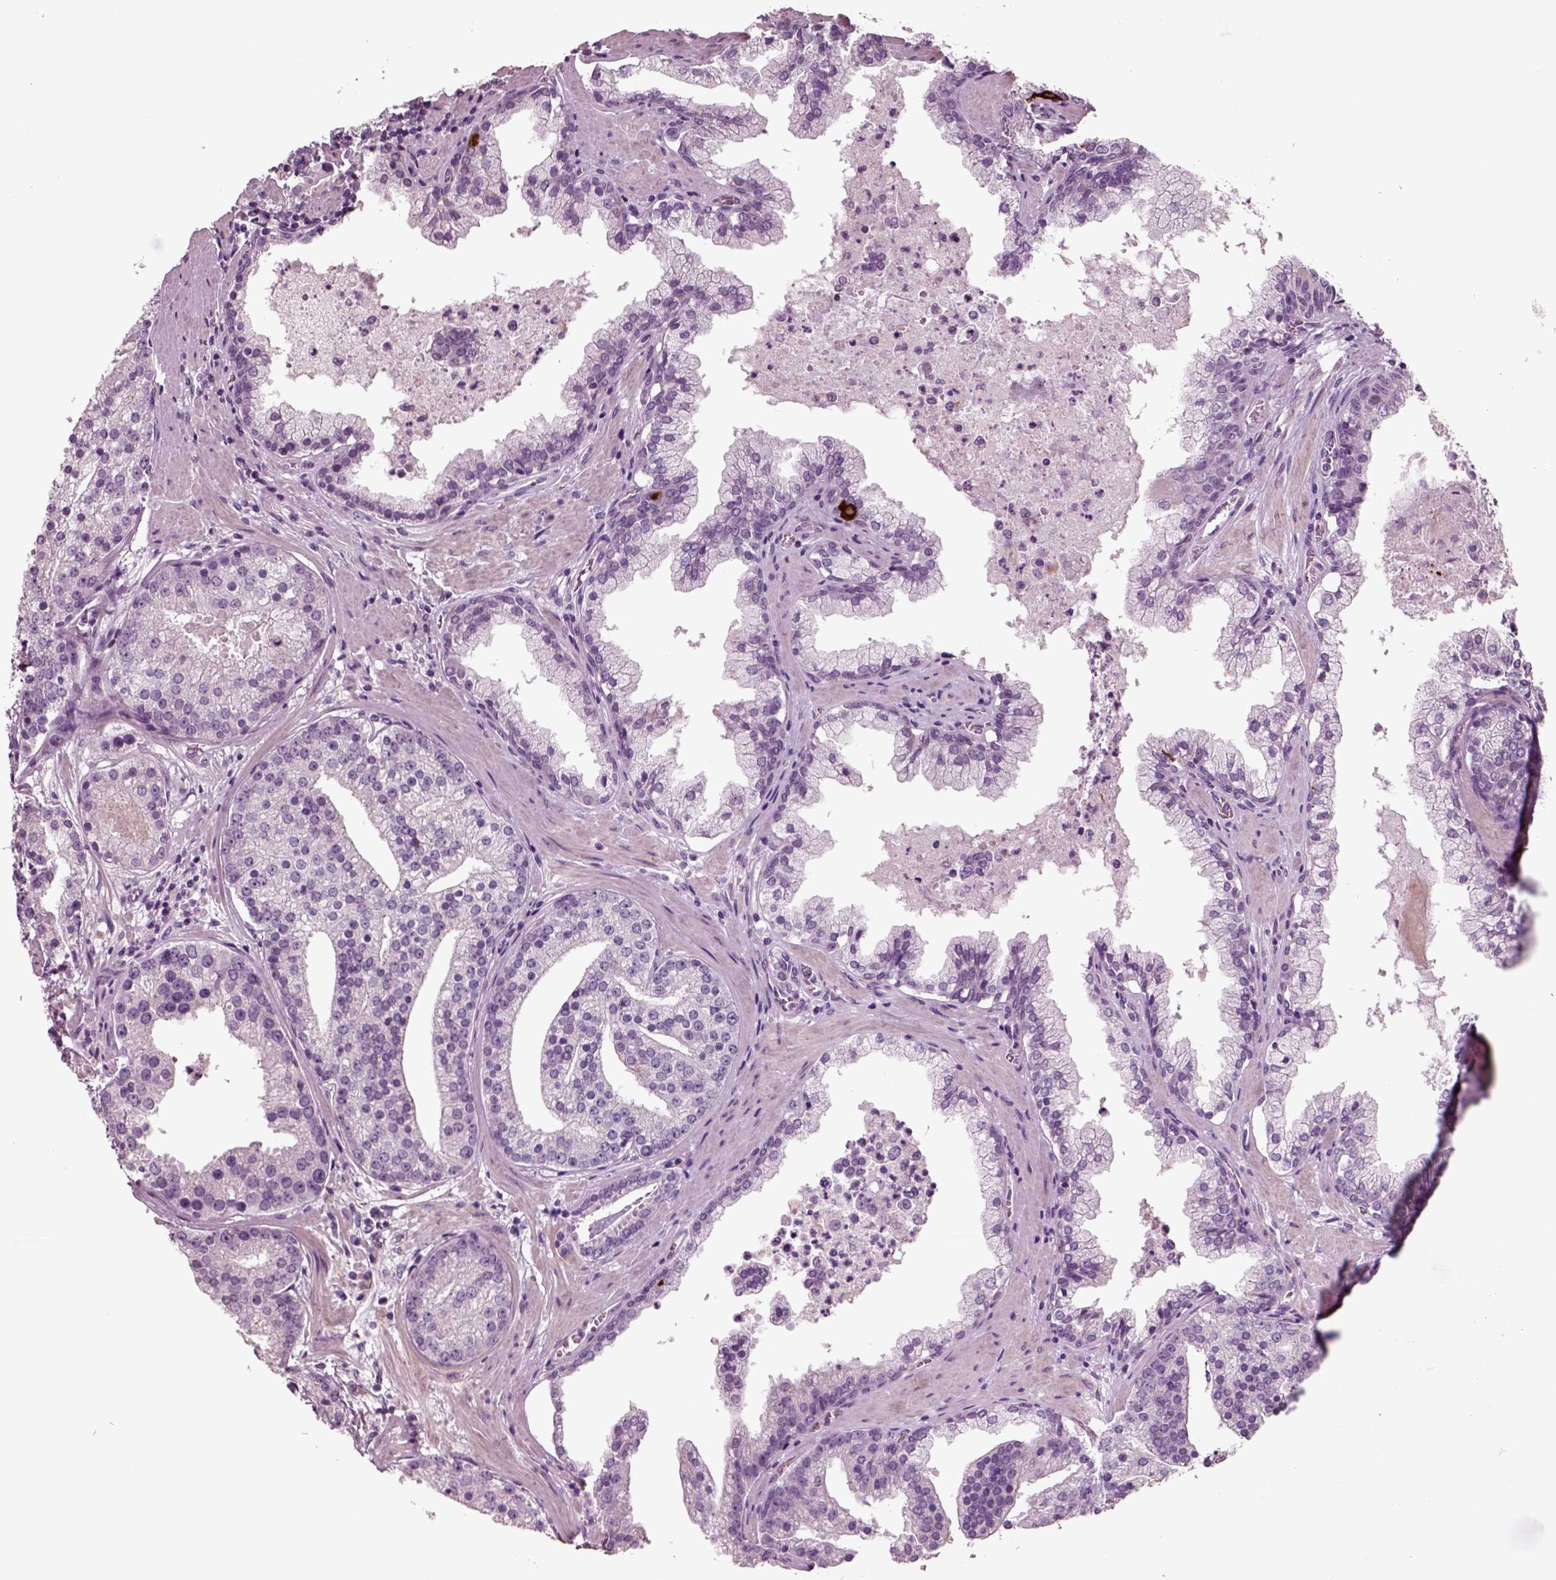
{"staining": {"intensity": "negative", "quantity": "none", "location": "none"}, "tissue": "prostate cancer", "cell_type": "Tumor cells", "image_type": "cancer", "snomed": [{"axis": "morphology", "description": "Adenocarcinoma, NOS"}, {"axis": "topography", "description": "Prostate and seminal vesicle, NOS"}, {"axis": "topography", "description": "Prostate"}], "caption": "The image reveals no significant positivity in tumor cells of prostate cancer.", "gene": "CHGB", "patient": {"sex": "male", "age": 44}}